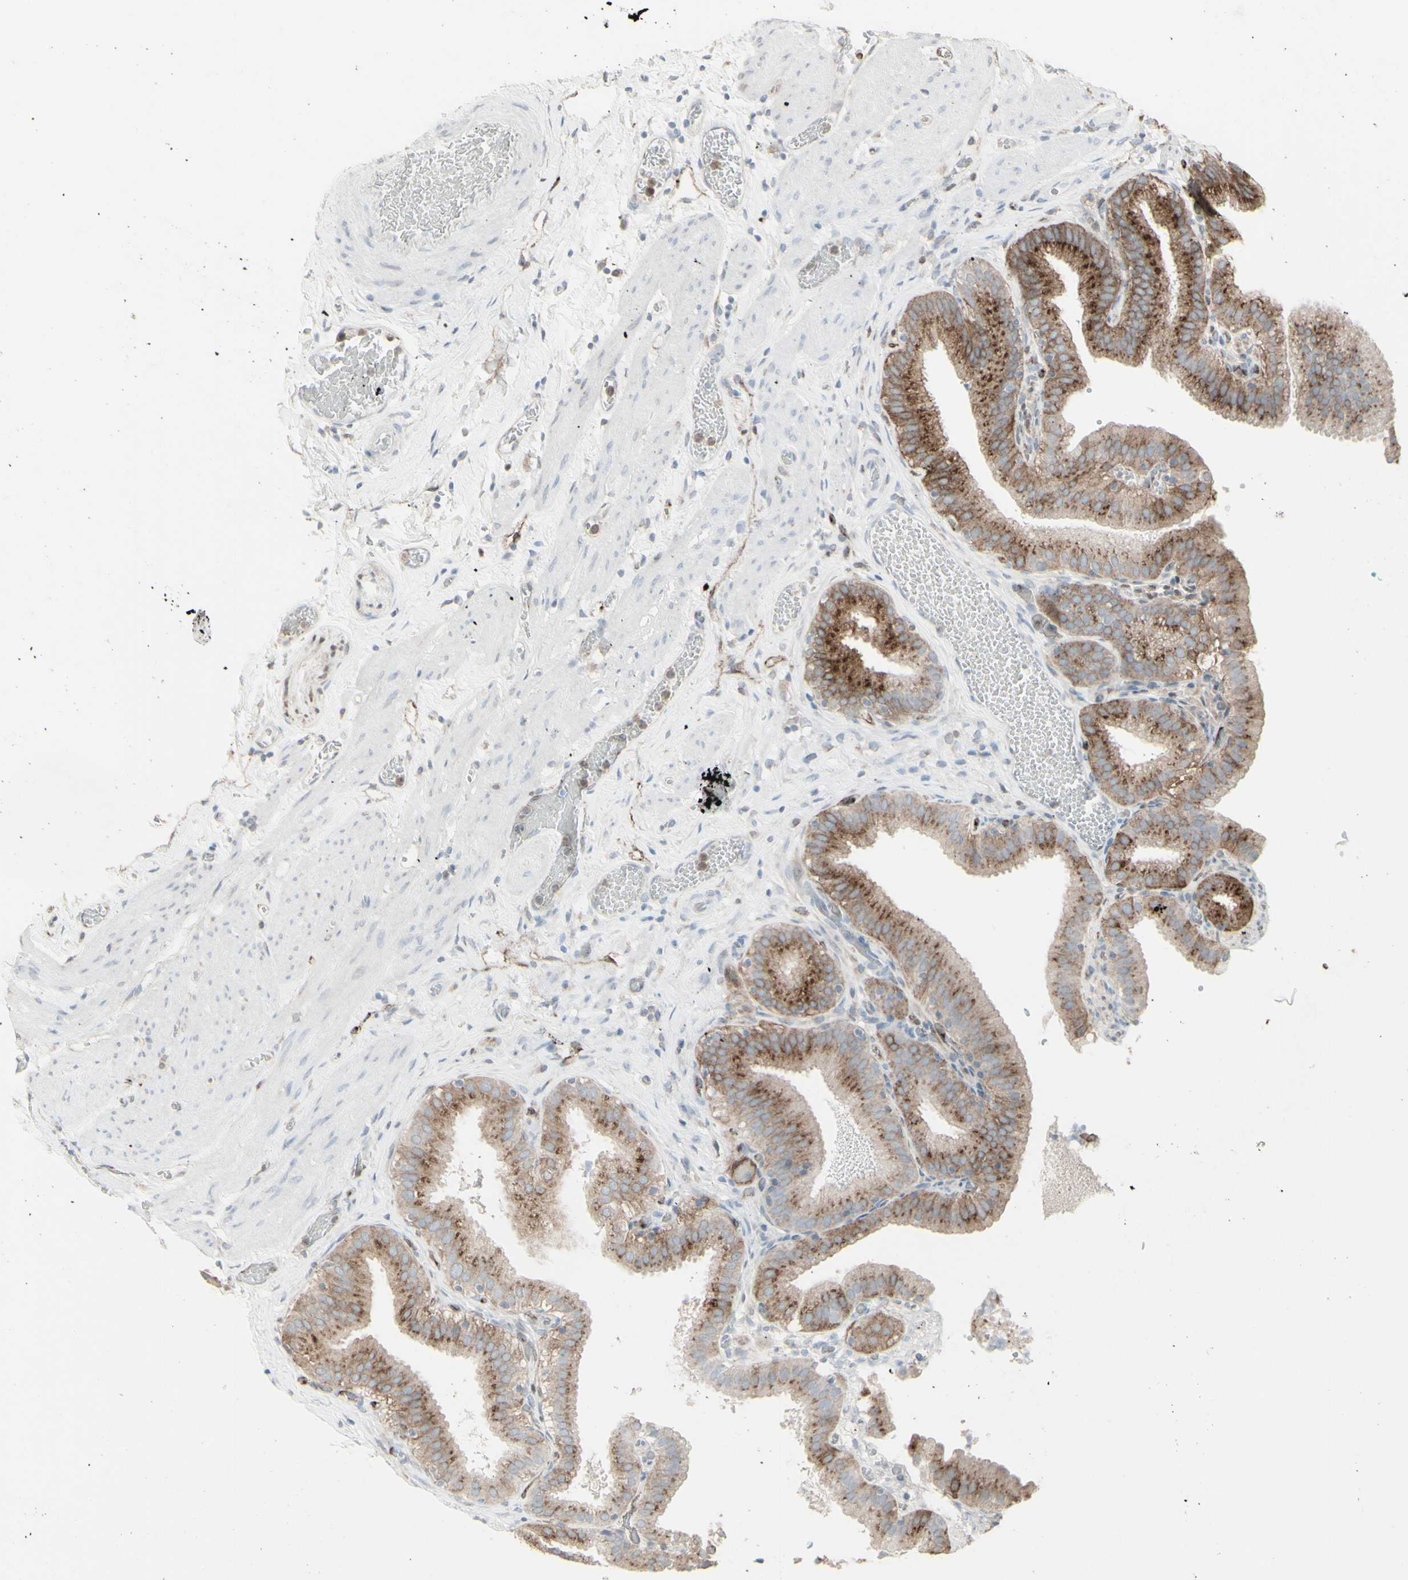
{"staining": {"intensity": "moderate", "quantity": ">75%", "location": "cytoplasmic/membranous"}, "tissue": "gallbladder", "cell_type": "Glandular cells", "image_type": "normal", "snomed": [{"axis": "morphology", "description": "Normal tissue, NOS"}, {"axis": "topography", "description": "Gallbladder"}], "caption": "Glandular cells exhibit medium levels of moderate cytoplasmic/membranous expression in approximately >75% of cells in unremarkable gallbladder. The protein of interest is shown in brown color, while the nuclei are stained blue.", "gene": "GJA1", "patient": {"sex": "male", "age": 54}}